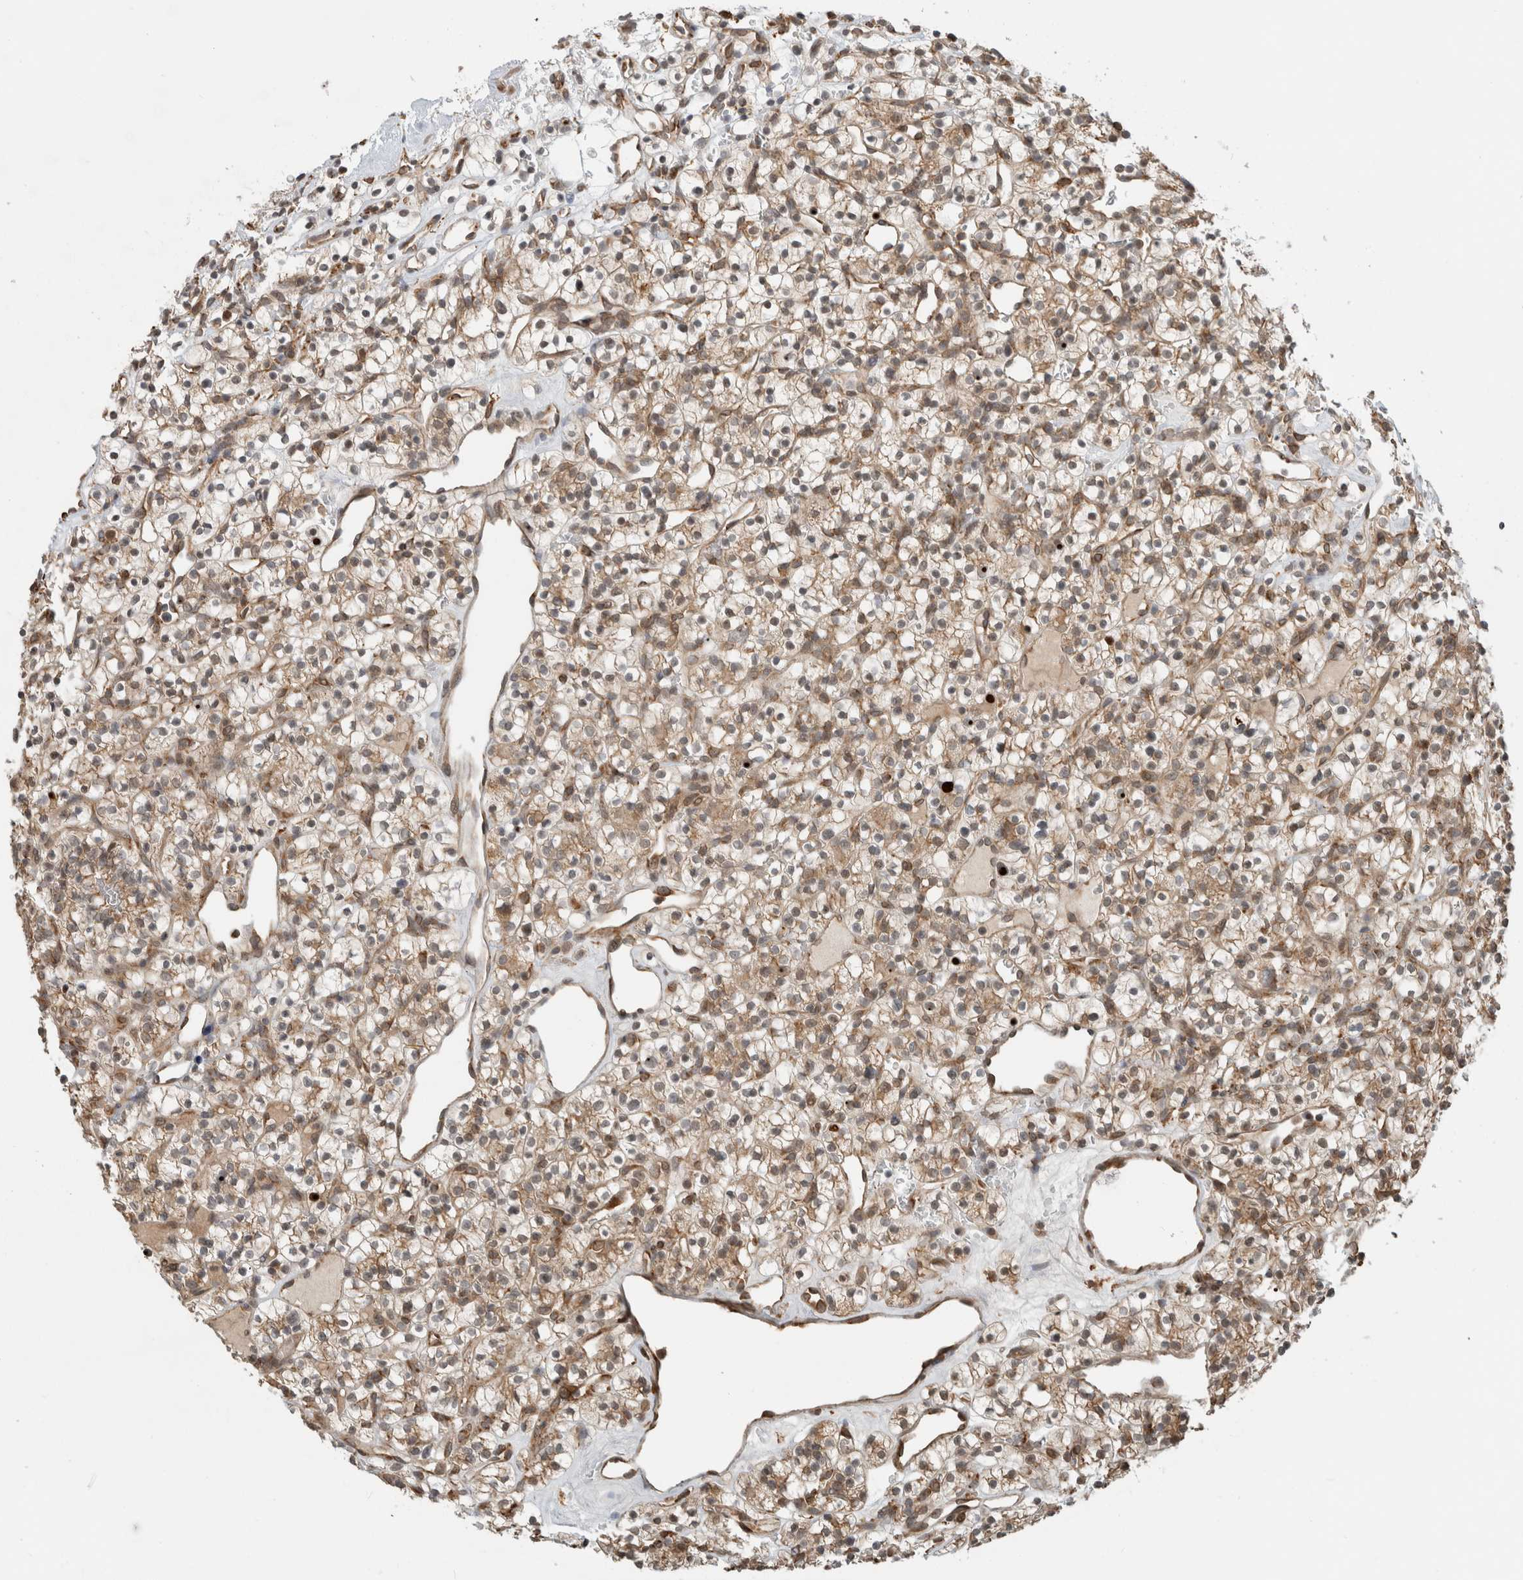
{"staining": {"intensity": "weak", "quantity": "25%-75%", "location": "cytoplasmic/membranous"}, "tissue": "renal cancer", "cell_type": "Tumor cells", "image_type": "cancer", "snomed": [{"axis": "morphology", "description": "Adenocarcinoma, NOS"}, {"axis": "topography", "description": "Kidney"}], "caption": "Renal cancer stained with a brown dye displays weak cytoplasmic/membranous positive positivity in about 25%-75% of tumor cells.", "gene": "MS4A7", "patient": {"sex": "female", "age": 57}}